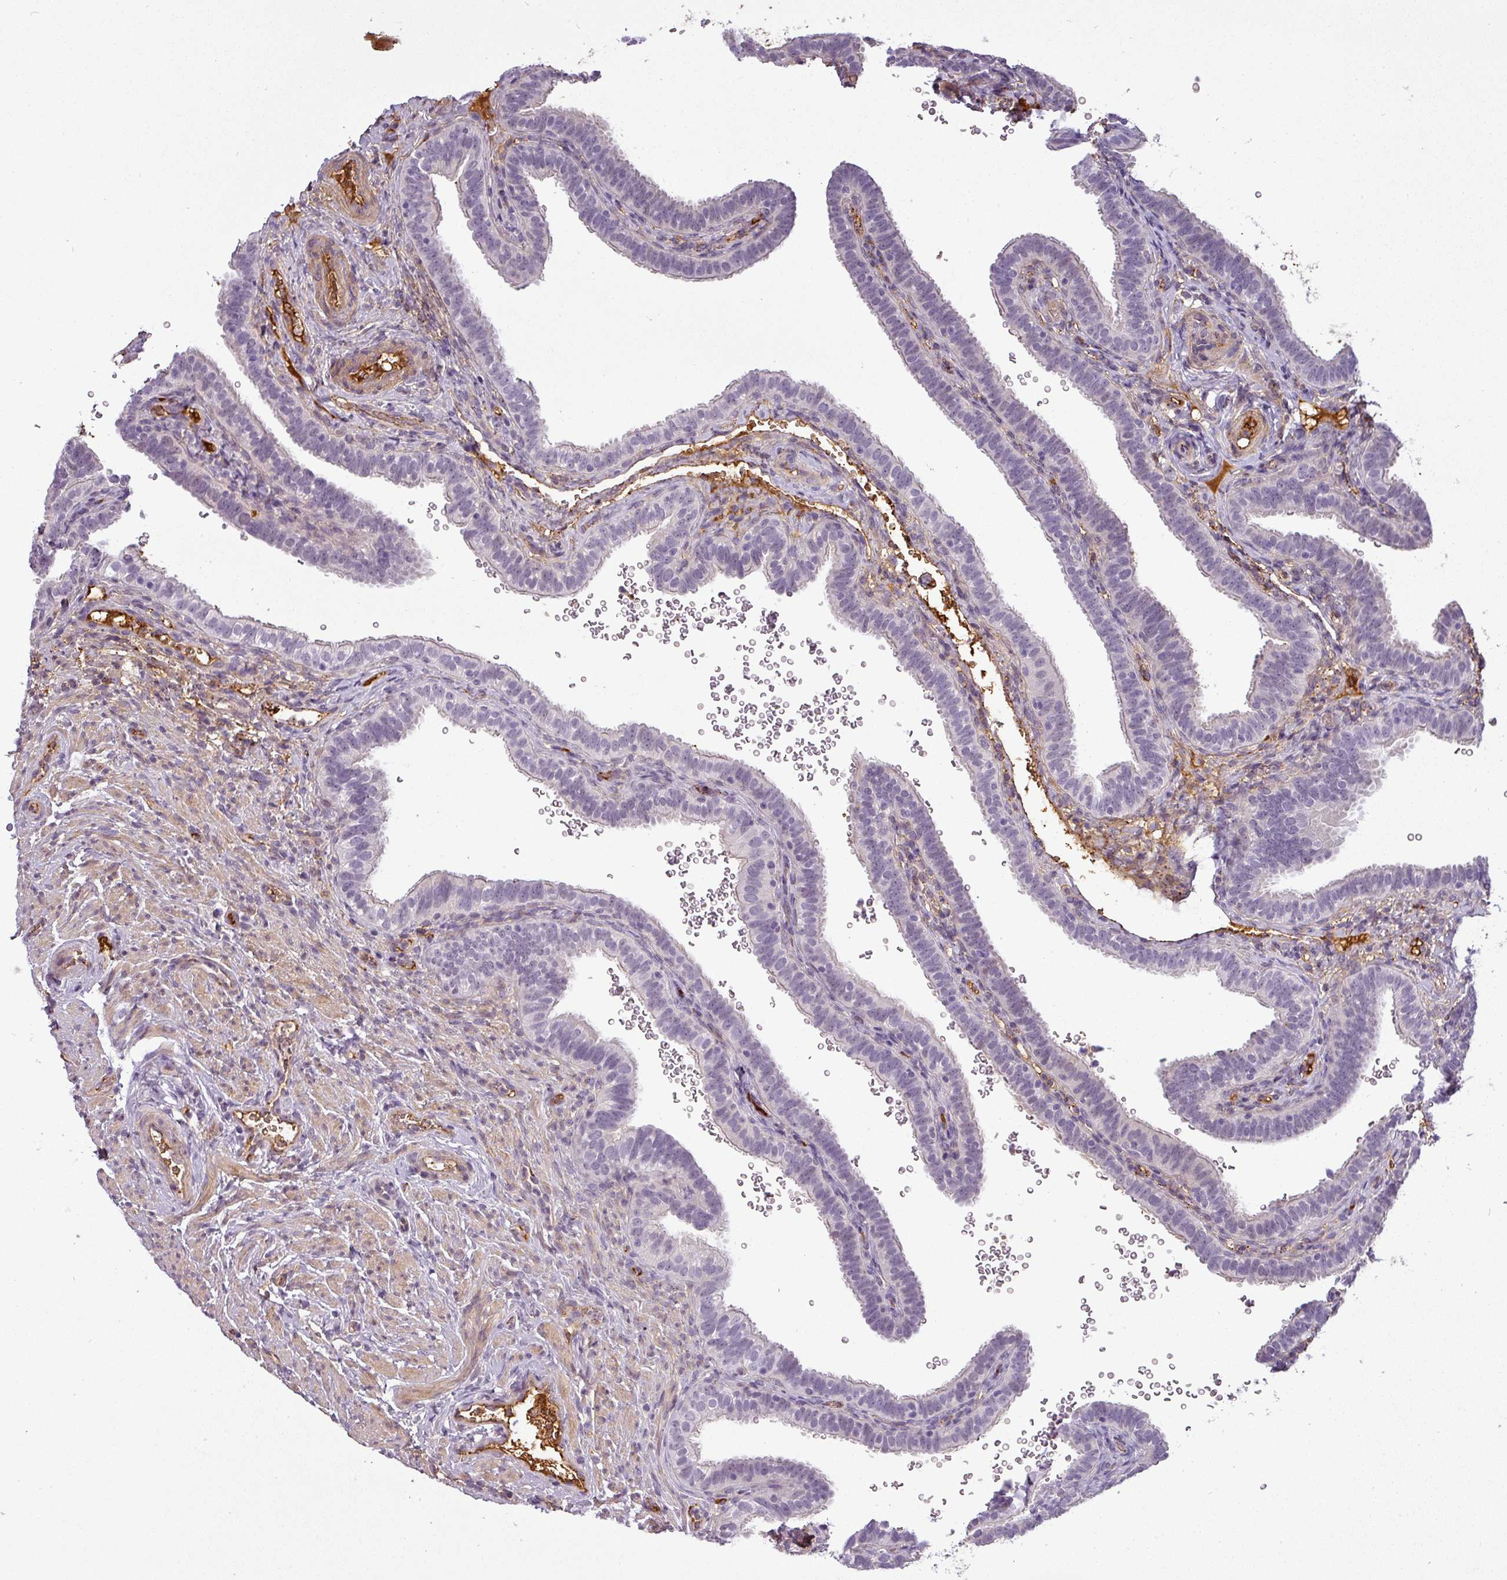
{"staining": {"intensity": "negative", "quantity": "none", "location": "none"}, "tissue": "fallopian tube", "cell_type": "Glandular cells", "image_type": "normal", "snomed": [{"axis": "morphology", "description": "Normal tissue, NOS"}, {"axis": "topography", "description": "Fallopian tube"}], "caption": "DAB (3,3'-diaminobenzidine) immunohistochemical staining of benign human fallopian tube reveals no significant positivity in glandular cells.", "gene": "APOC1", "patient": {"sex": "female", "age": 41}}